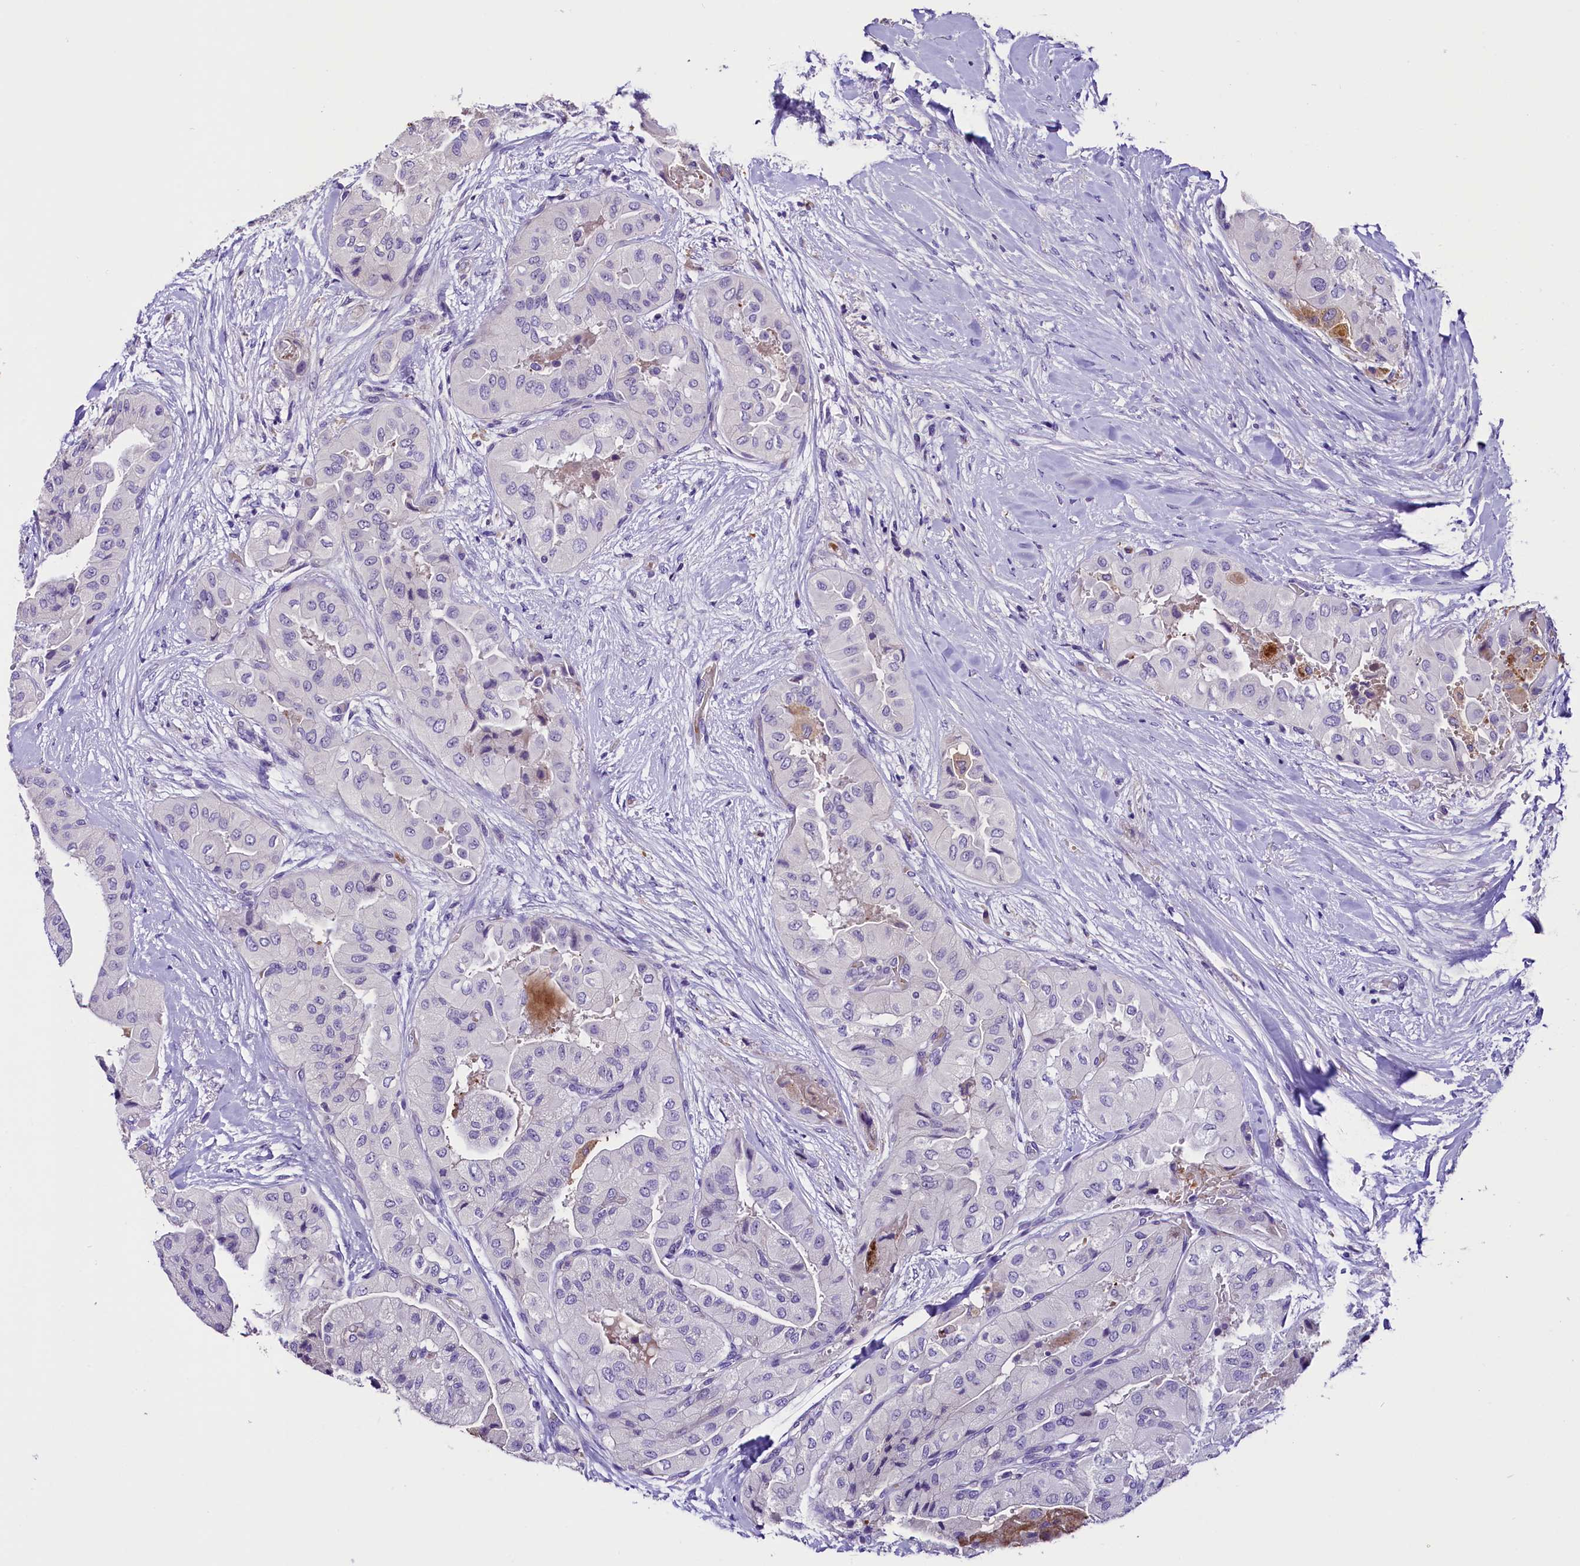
{"staining": {"intensity": "negative", "quantity": "none", "location": "none"}, "tissue": "thyroid cancer", "cell_type": "Tumor cells", "image_type": "cancer", "snomed": [{"axis": "morphology", "description": "Normal tissue, NOS"}, {"axis": "morphology", "description": "Papillary adenocarcinoma, NOS"}, {"axis": "topography", "description": "Thyroid gland"}], "caption": "Tumor cells show no significant staining in papillary adenocarcinoma (thyroid).", "gene": "MEX3B", "patient": {"sex": "female", "age": 59}}